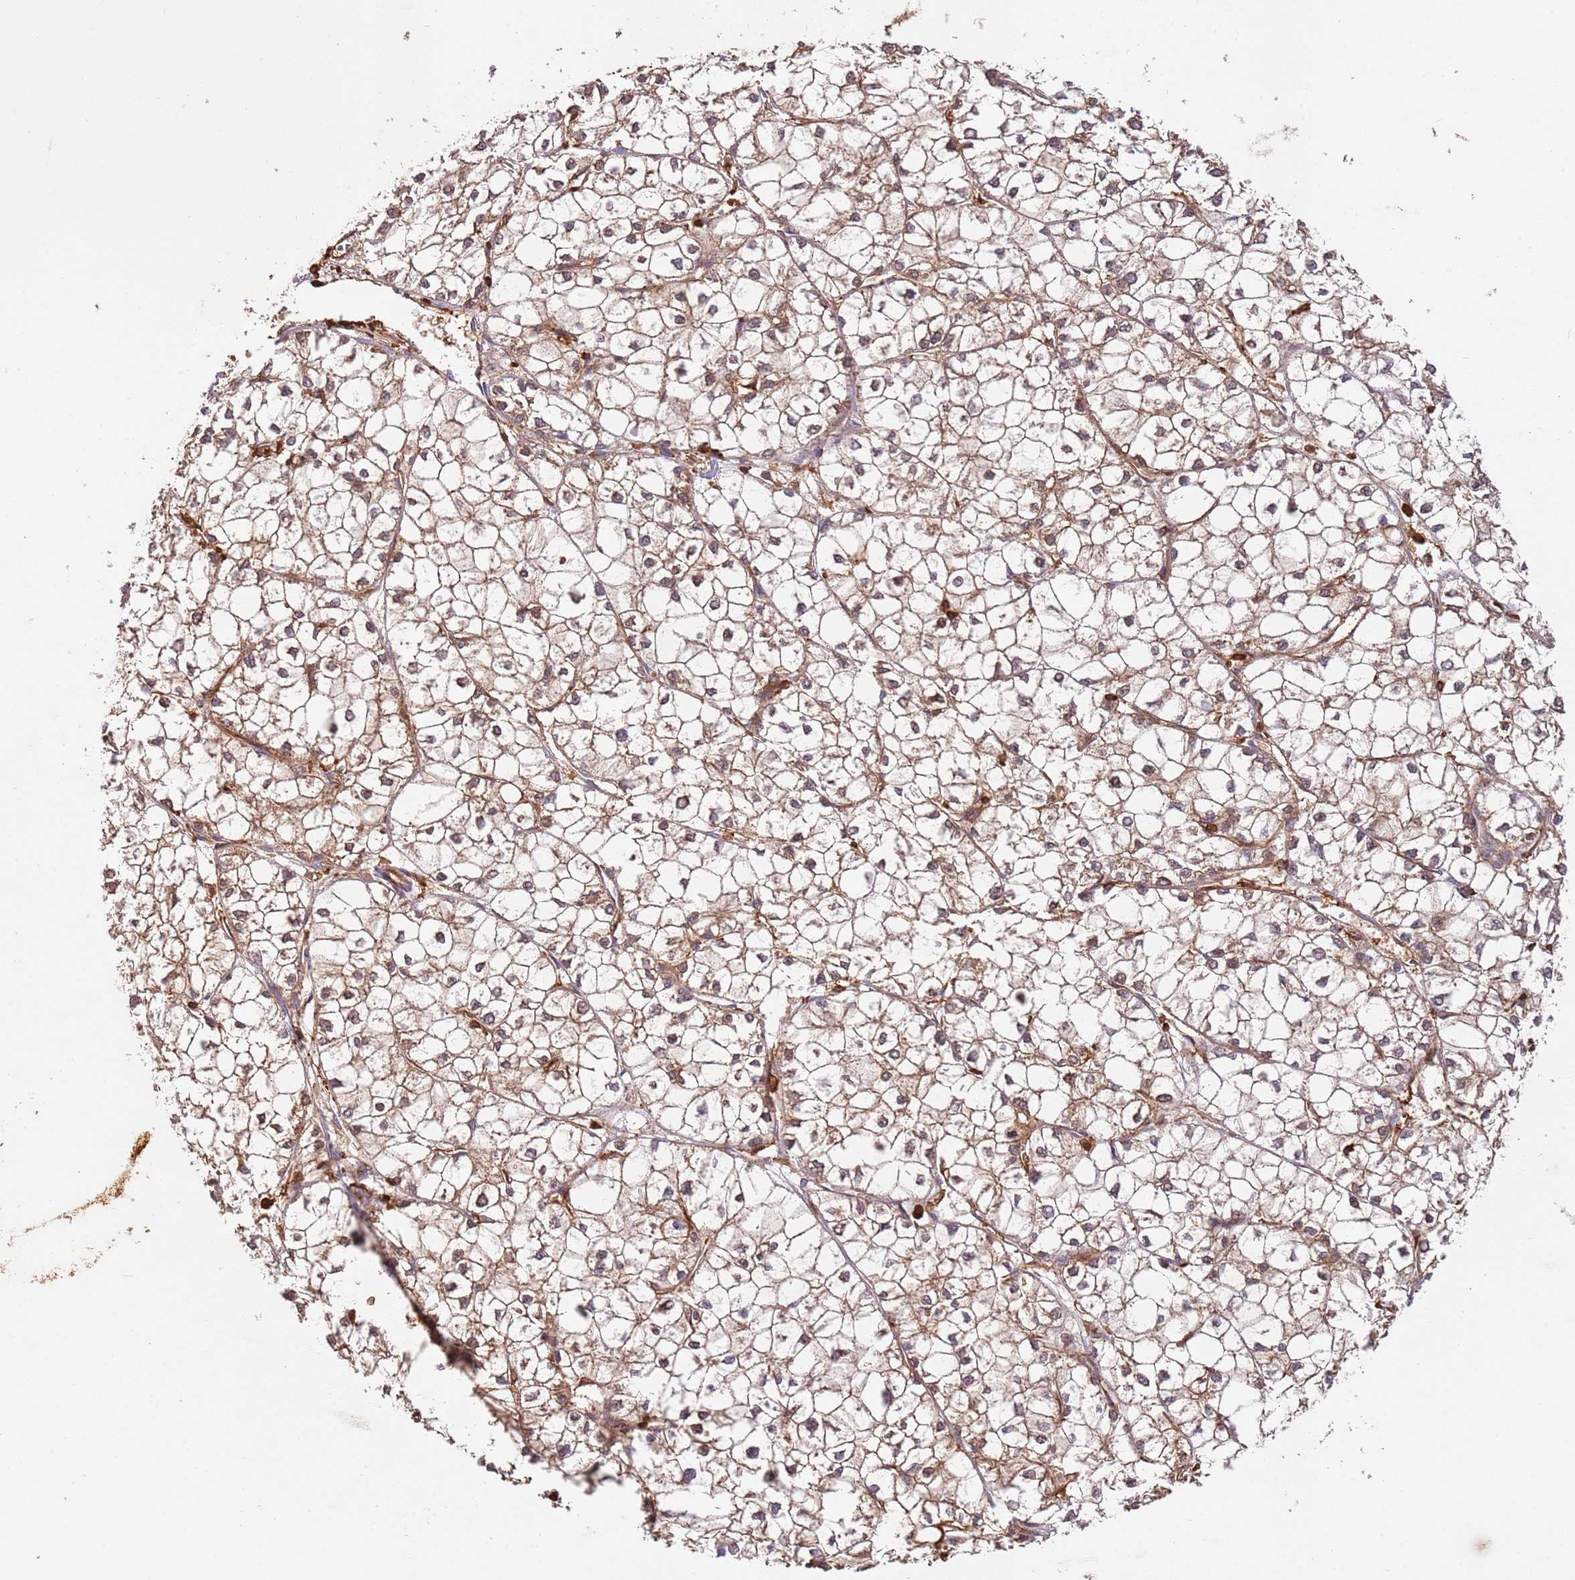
{"staining": {"intensity": "moderate", "quantity": ">75%", "location": "cytoplasmic/membranous"}, "tissue": "liver cancer", "cell_type": "Tumor cells", "image_type": "cancer", "snomed": [{"axis": "morphology", "description": "Carcinoma, Hepatocellular, NOS"}, {"axis": "topography", "description": "Liver"}], "caption": "Immunohistochemical staining of human hepatocellular carcinoma (liver) displays medium levels of moderate cytoplasmic/membranous positivity in approximately >75% of tumor cells. (DAB (3,3'-diaminobenzidine) IHC, brown staining for protein, blue staining for nuclei).", "gene": "OR6P1", "patient": {"sex": "female", "age": 43}}